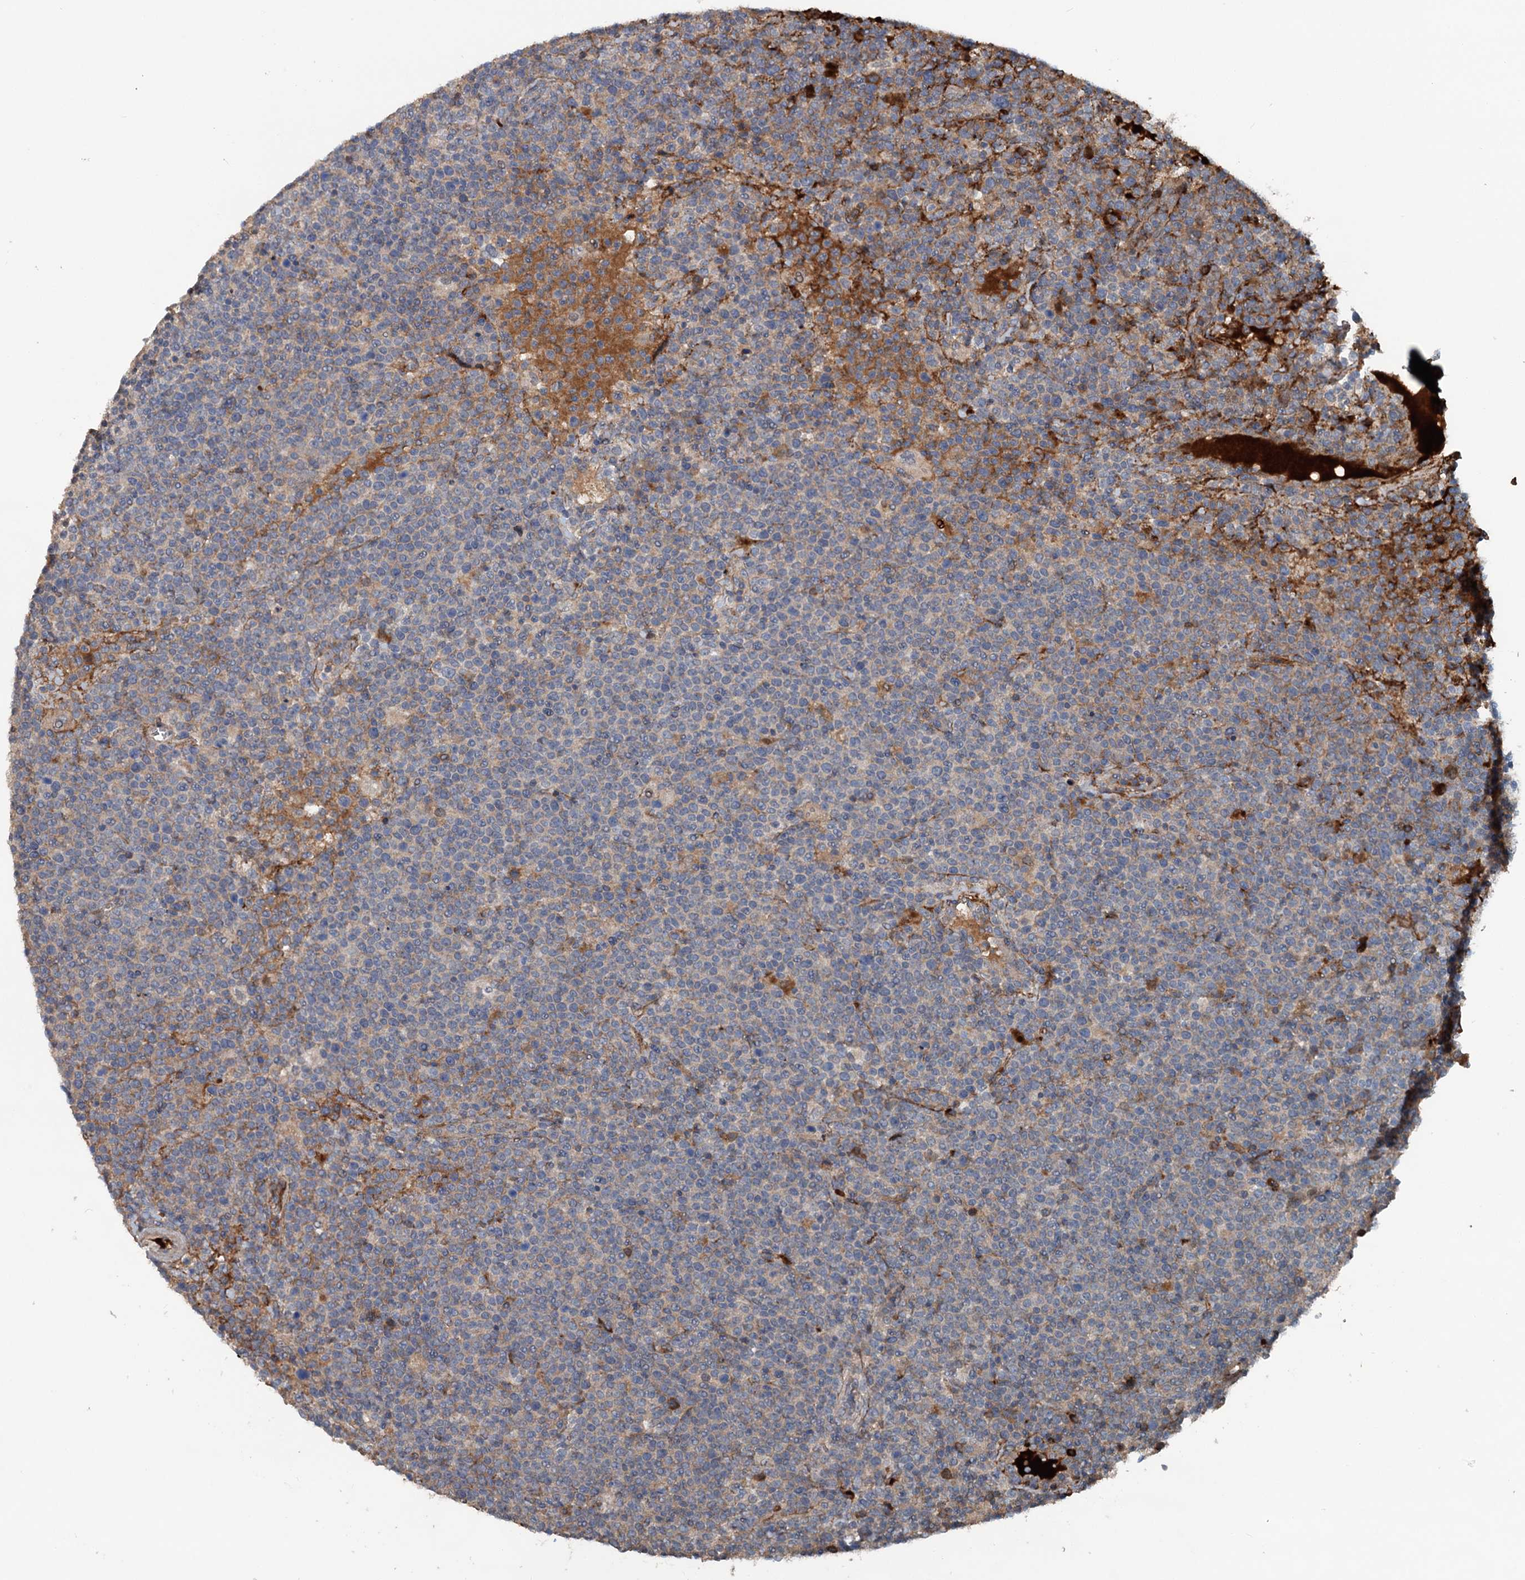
{"staining": {"intensity": "weak", "quantity": "<25%", "location": "cytoplasmic/membranous"}, "tissue": "lymphoma", "cell_type": "Tumor cells", "image_type": "cancer", "snomed": [{"axis": "morphology", "description": "Malignant lymphoma, non-Hodgkin's type, High grade"}, {"axis": "topography", "description": "Lymph node"}], "caption": "Tumor cells are negative for brown protein staining in malignant lymphoma, non-Hodgkin's type (high-grade).", "gene": "TEDC1", "patient": {"sex": "male", "age": 61}}